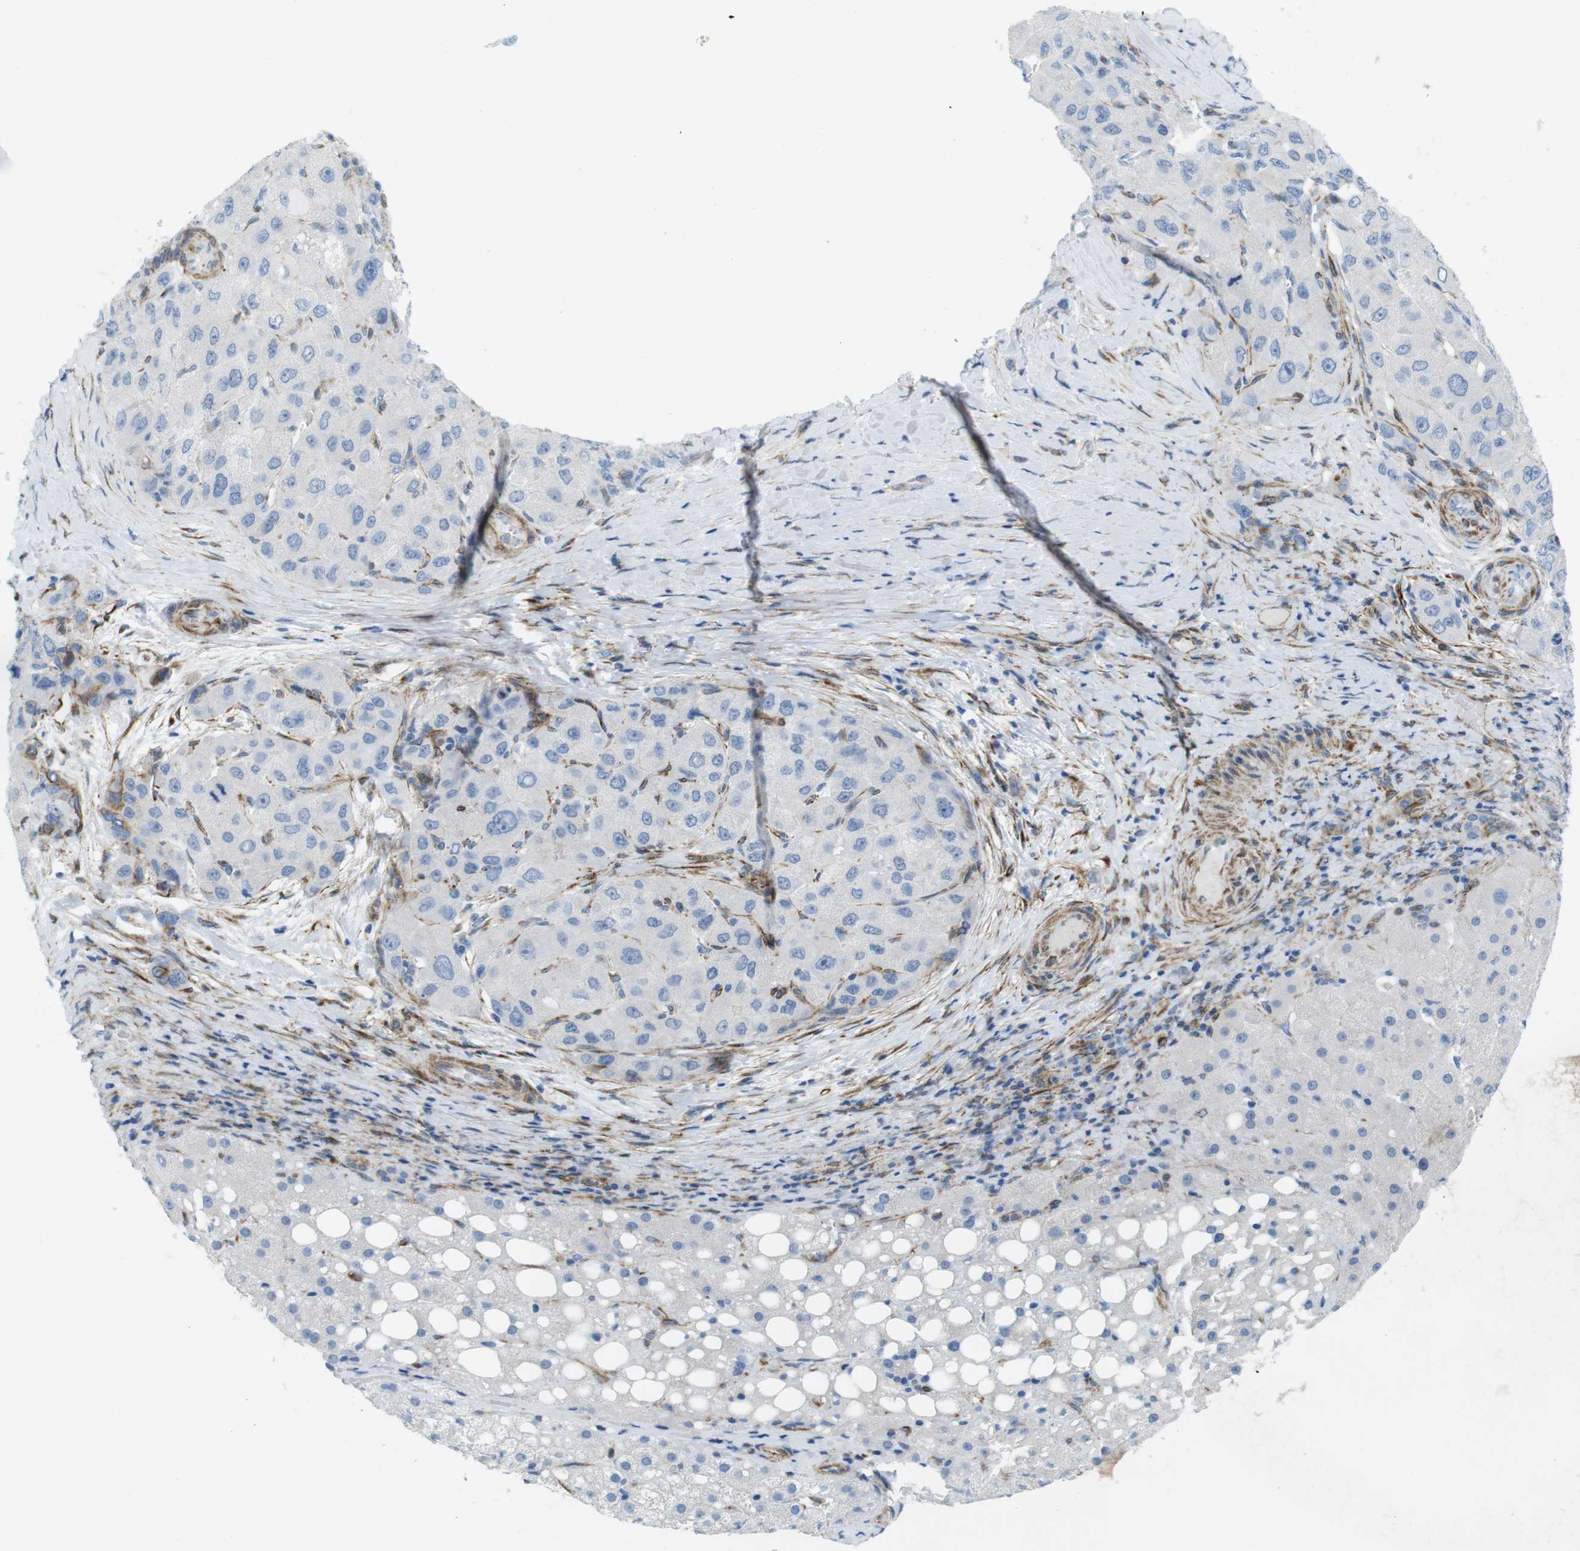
{"staining": {"intensity": "negative", "quantity": "none", "location": "none"}, "tissue": "liver cancer", "cell_type": "Tumor cells", "image_type": "cancer", "snomed": [{"axis": "morphology", "description": "Carcinoma, Hepatocellular, NOS"}, {"axis": "topography", "description": "Liver"}], "caption": "A high-resolution micrograph shows immunohistochemistry staining of hepatocellular carcinoma (liver), which displays no significant staining in tumor cells. The staining is performed using DAB (3,3'-diaminobenzidine) brown chromogen with nuclei counter-stained in using hematoxylin.", "gene": "MYH9", "patient": {"sex": "male", "age": 80}}